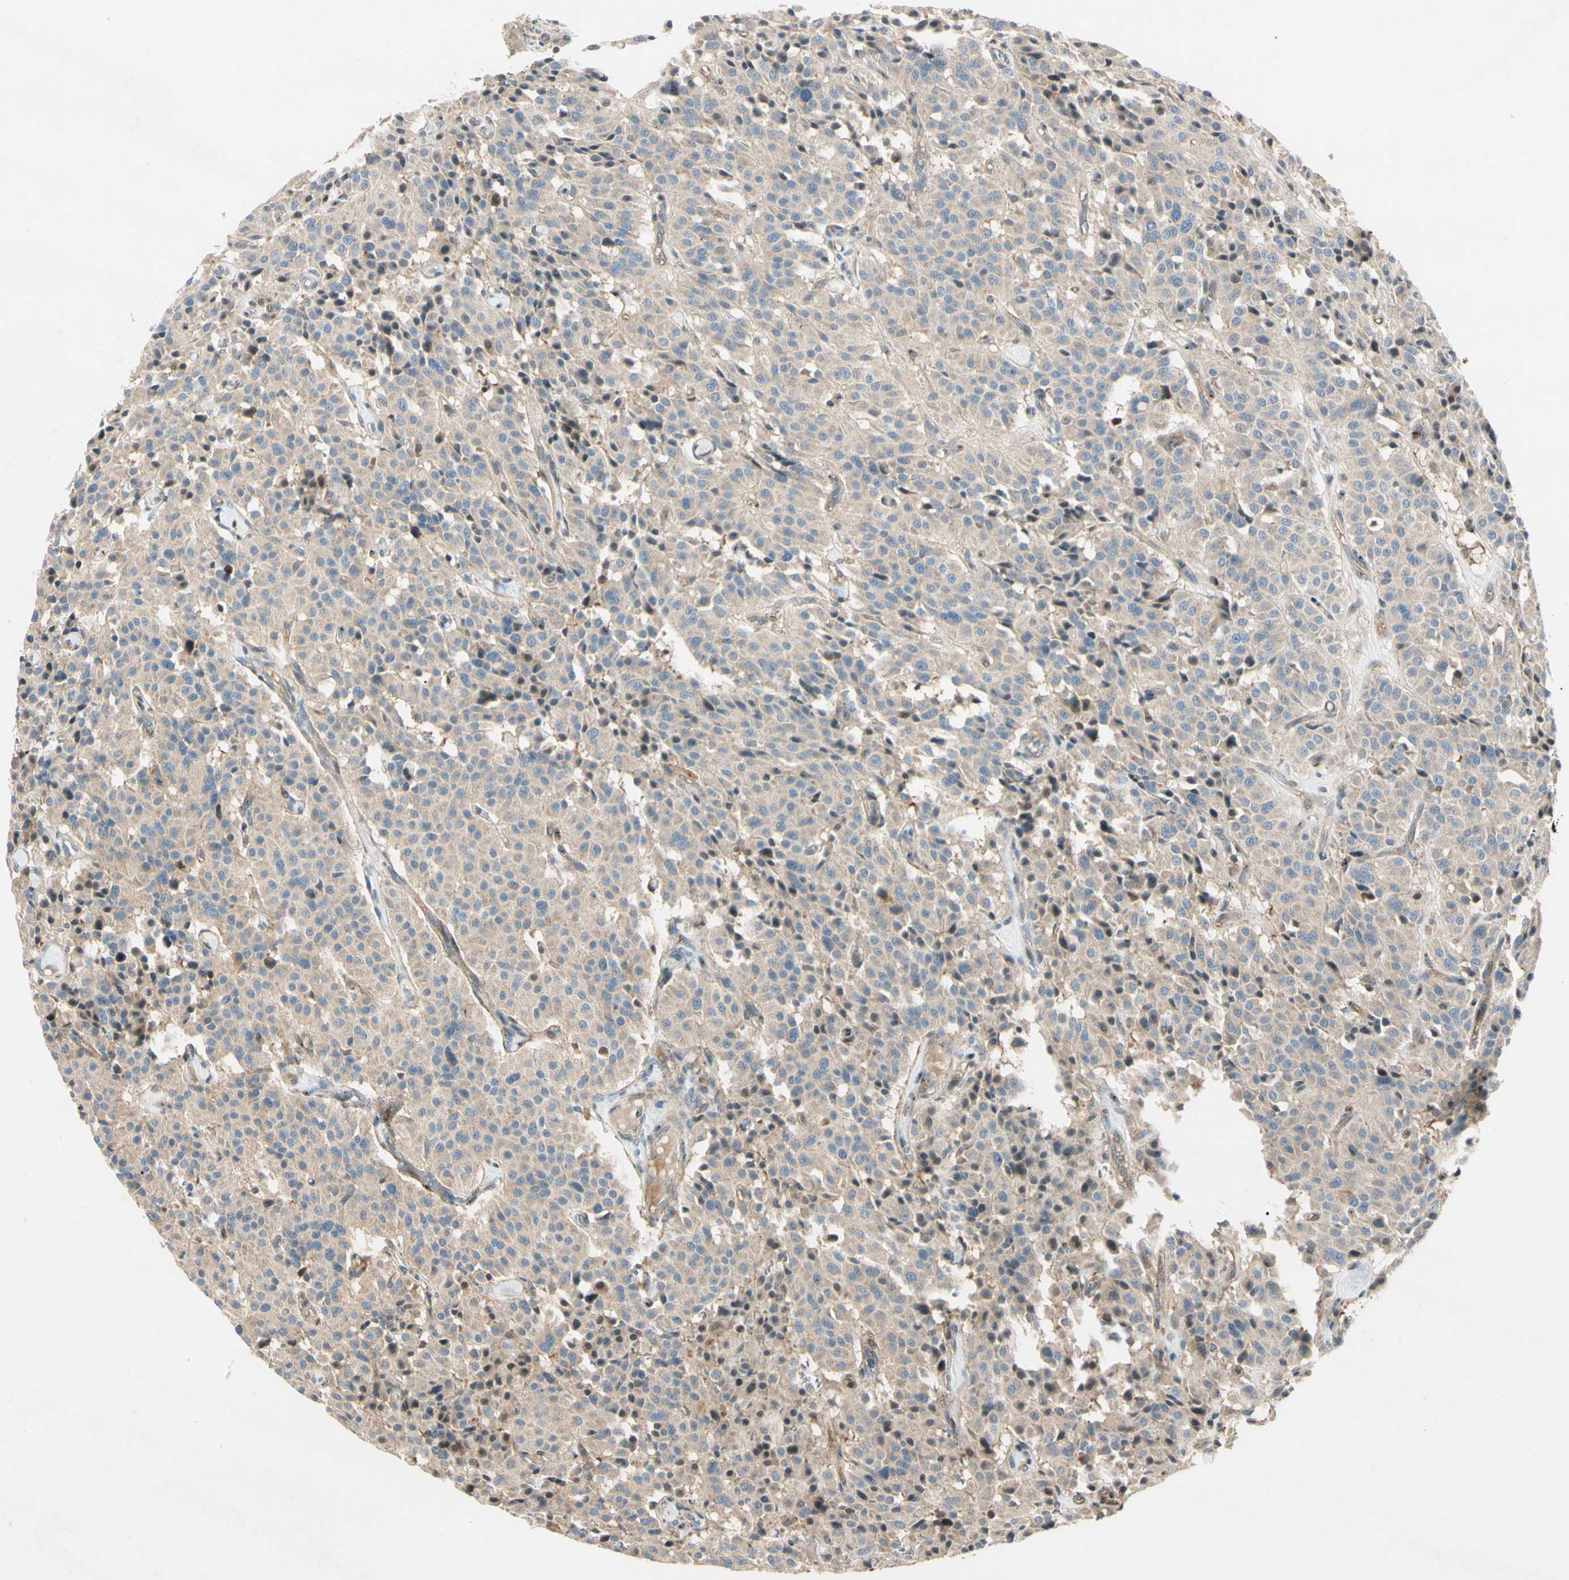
{"staining": {"intensity": "weak", "quantity": ">75%", "location": "cytoplasmic/membranous"}, "tissue": "carcinoid", "cell_type": "Tumor cells", "image_type": "cancer", "snomed": [{"axis": "morphology", "description": "Carcinoid, malignant, NOS"}, {"axis": "topography", "description": "Lung"}], "caption": "High-power microscopy captured an immunohistochemistry histopathology image of carcinoid, revealing weak cytoplasmic/membranous staining in approximately >75% of tumor cells. (Brightfield microscopy of DAB IHC at high magnification).", "gene": "CDH6", "patient": {"sex": "male", "age": 30}}